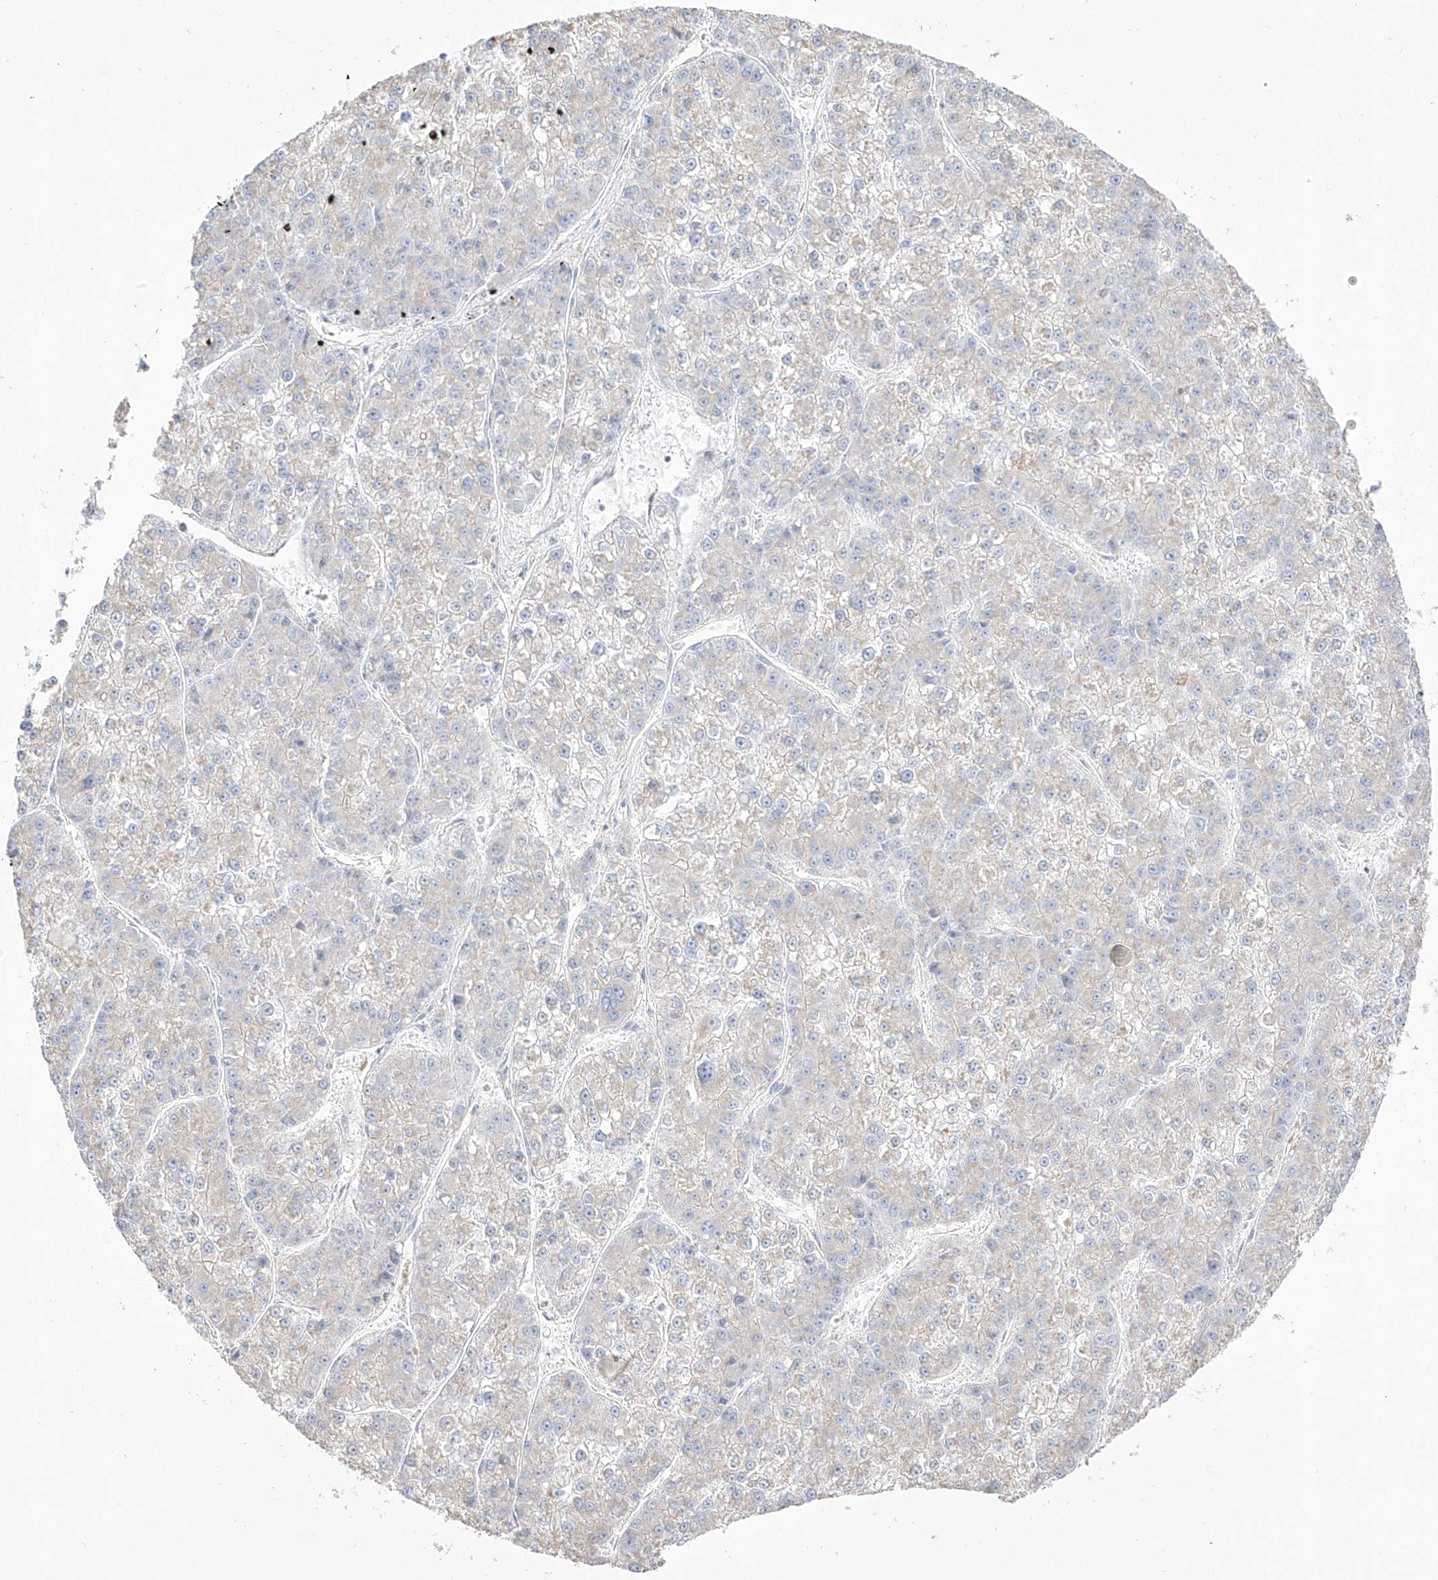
{"staining": {"intensity": "negative", "quantity": "none", "location": "none"}, "tissue": "liver cancer", "cell_type": "Tumor cells", "image_type": "cancer", "snomed": [{"axis": "morphology", "description": "Carcinoma, Hepatocellular, NOS"}, {"axis": "topography", "description": "Liver"}], "caption": "Immunohistochemistry photomicrograph of hepatocellular carcinoma (liver) stained for a protein (brown), which reveals no staining in tumor cells.", "gene": "RCHY1", "patient": {"sex": "female", "age": 73}}